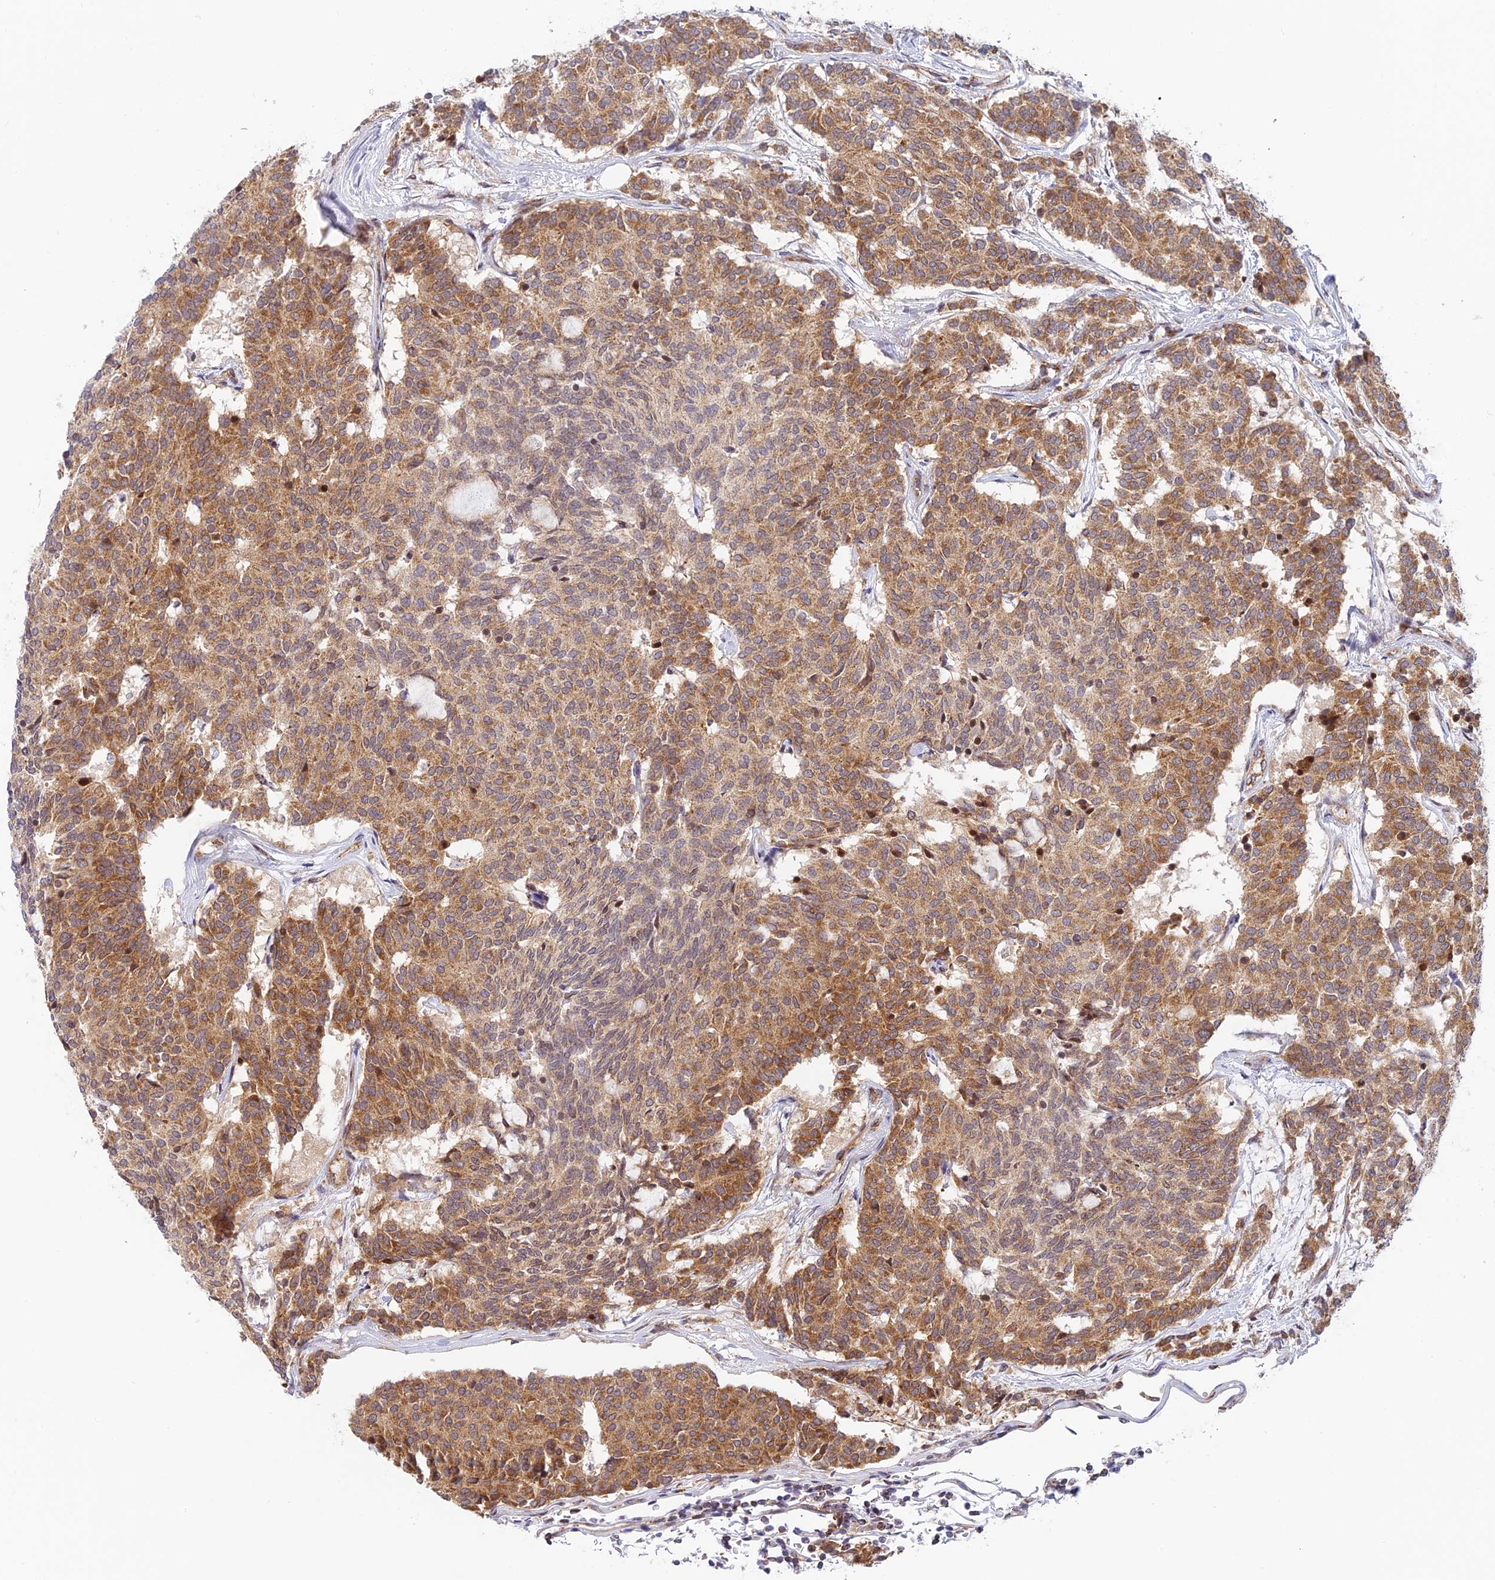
{"staining": {"intensity": "moderate", "quantity": ">75%", "location": "cytoplasmic/membranous"}, "tissue": "carcinoid", "cell_type": "Tumor cells", "image_type": "cancer", "snomed": [{"axis": "morphology", "description": "Carcinoid, malignant, NOS"}, {"axis": "topography", "description": "Pancreas"}], "caption": "This is an image of immunohistochemistry staining of carcinoid, which shows moderate expression in the cytoplasmic/membranous of tumor cells.", "gene": "HOOK2", "patient": {"sex": "female", "age": 54}}